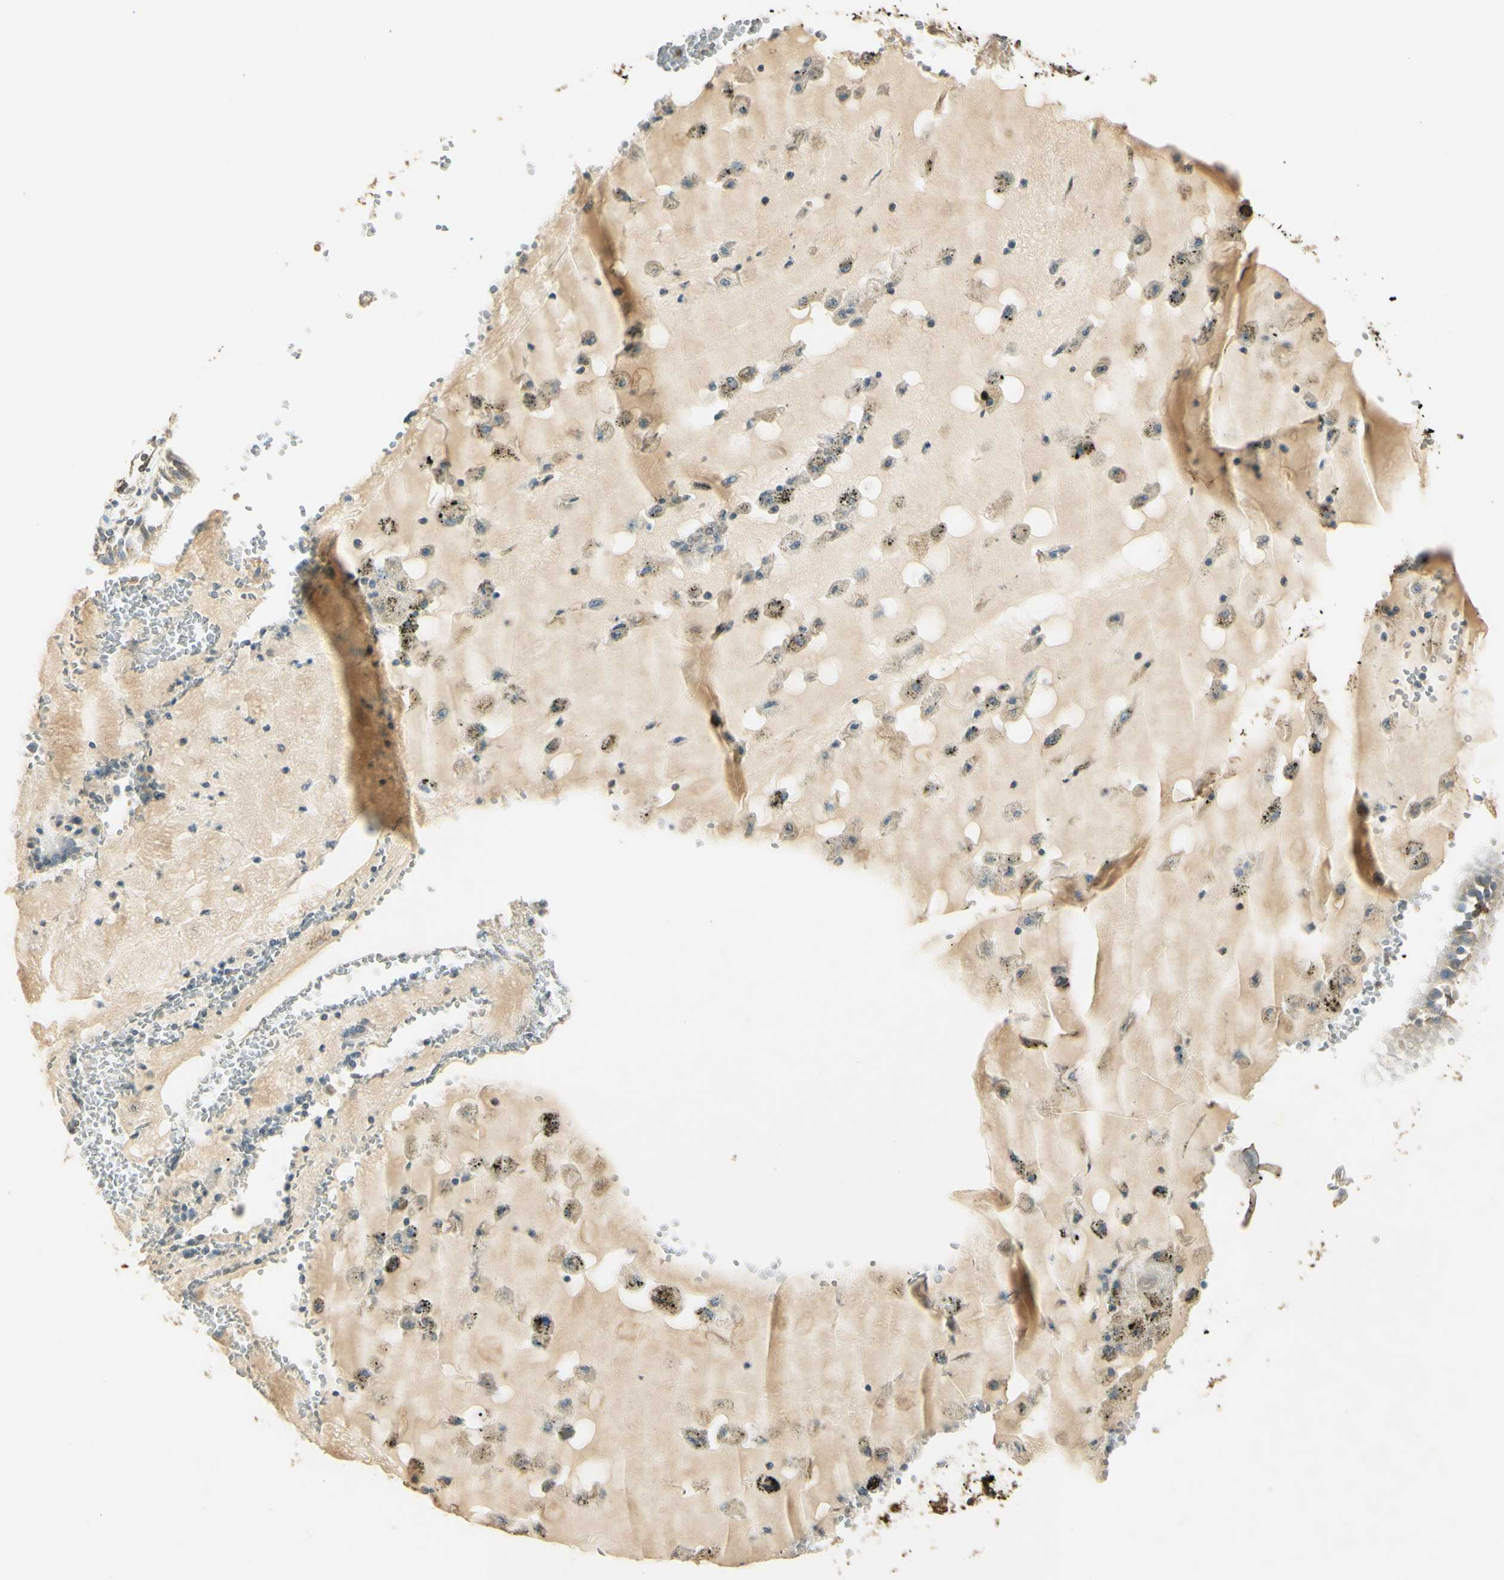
{"staining": {"intensity": "negative", "quantity": "none", "location": "none"}, "tissue": "bronchus", "cell_type": "Respiratory epithelial cells", "image_type": "normal", "snomed": [{"axis": "morphology", "description": "Normal tissue, NOS"}, {"axis": "topography", "description": "Bronchus"}, {"axis": "topography", "description": "Lung"}], "caption": "A high-resolution micrograph shows immunohistochemistry (IHC) staining of normal bronchus, which demonstrates no significant expression in respiratory epithelial cells.", "gene": "UXS1", "patient": {"sex": "female", "age": 56}}